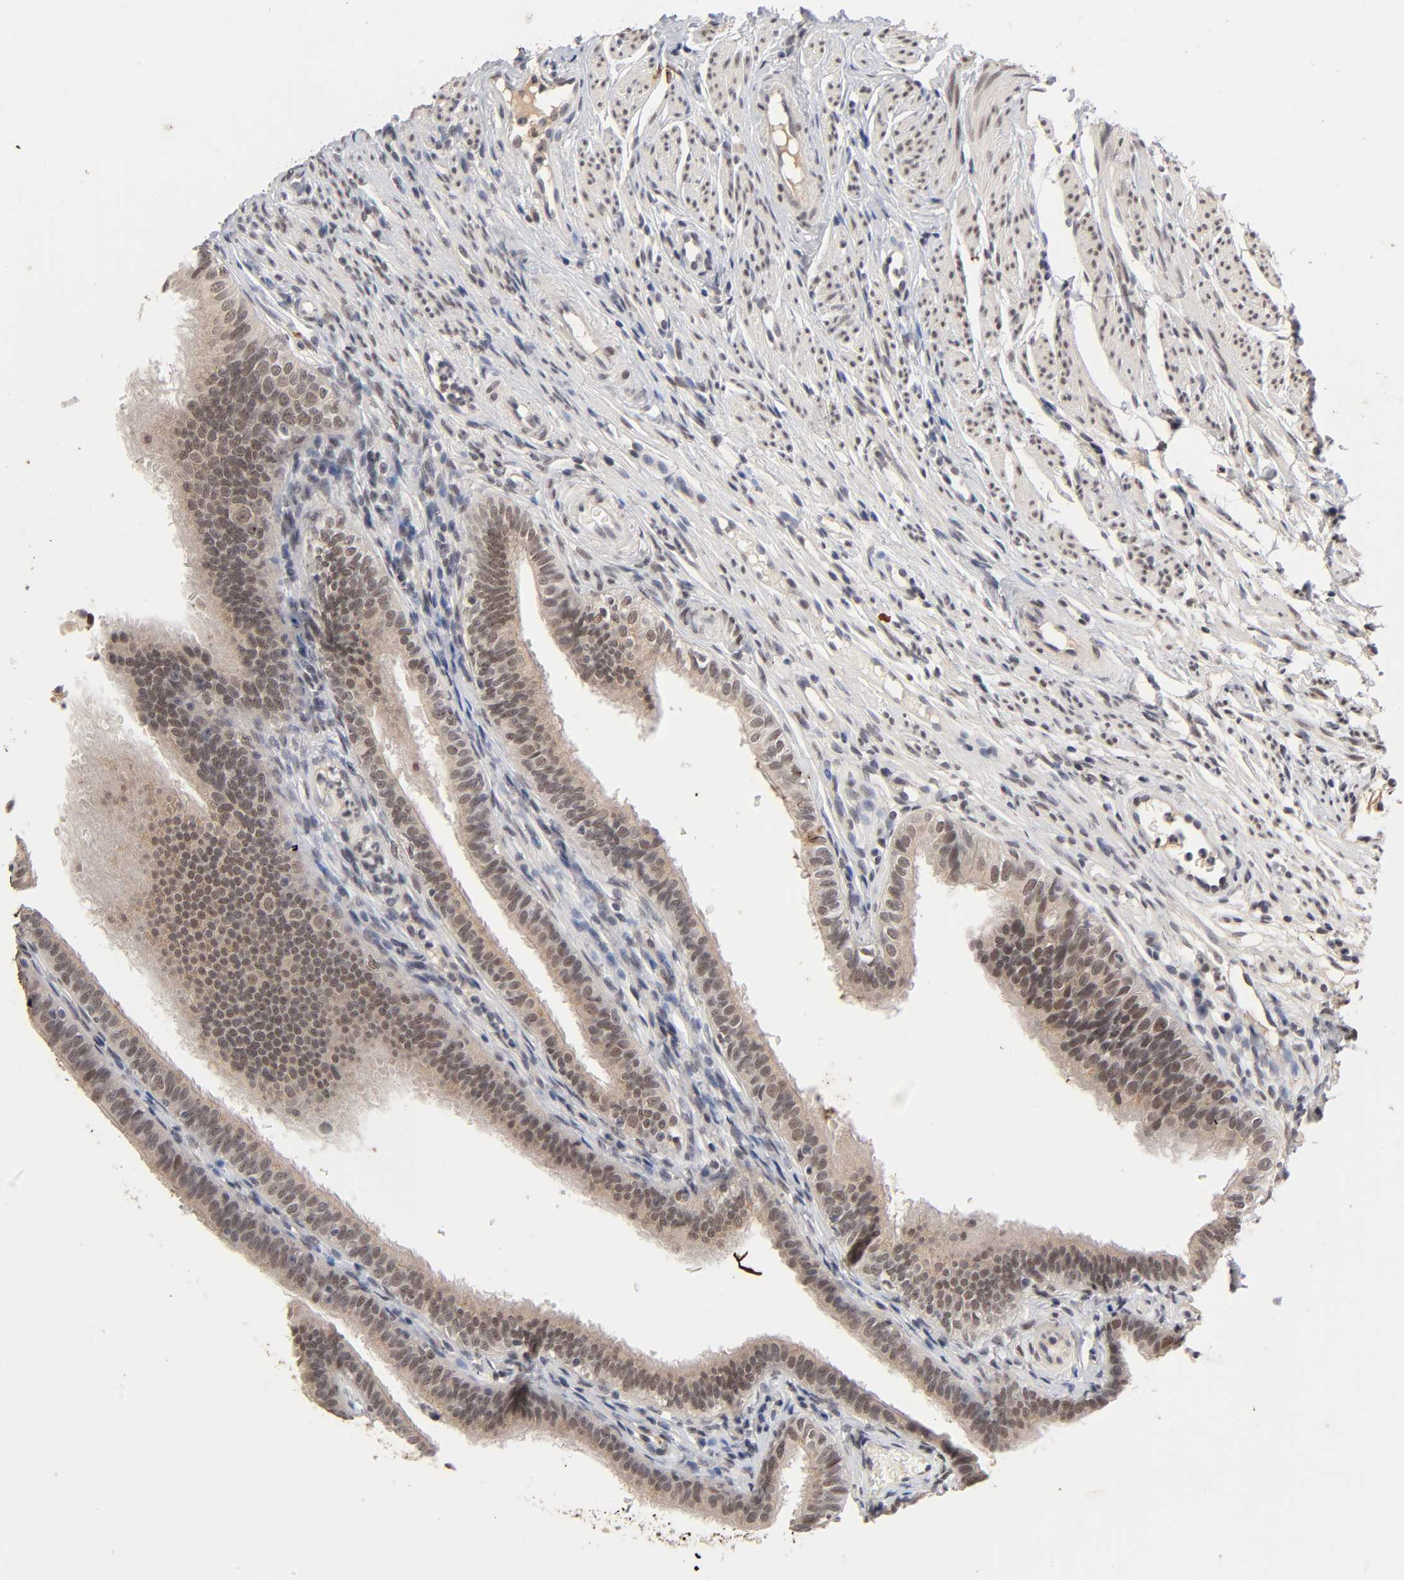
{"staining": {"intensity": "strong", "quantity": ">75%", "location": "cytoplasmic/membranous,nuclear"}, "tissue": "fallopian tube", "cell_type": "Glandular cells", "image_type": "normal", "snomed": [{"axis": "morphology", "description": "Normal tissue, NOS"}, {"axis": "morphology", "description": "Dermoid, NOS"}, {"axis": "topography", "description": "Fallopian tube"}], "caption": "A photomicrograph of human fallopian tube stained for a protein demonstrates strong cytoplasmic/membranous,nuclear brown staining in glandular cells. (brown staining indicates protein expression, while blue staining denotes nuclei).", "gene": "EP300", "patient": {"sex": "female", "age": 33}}